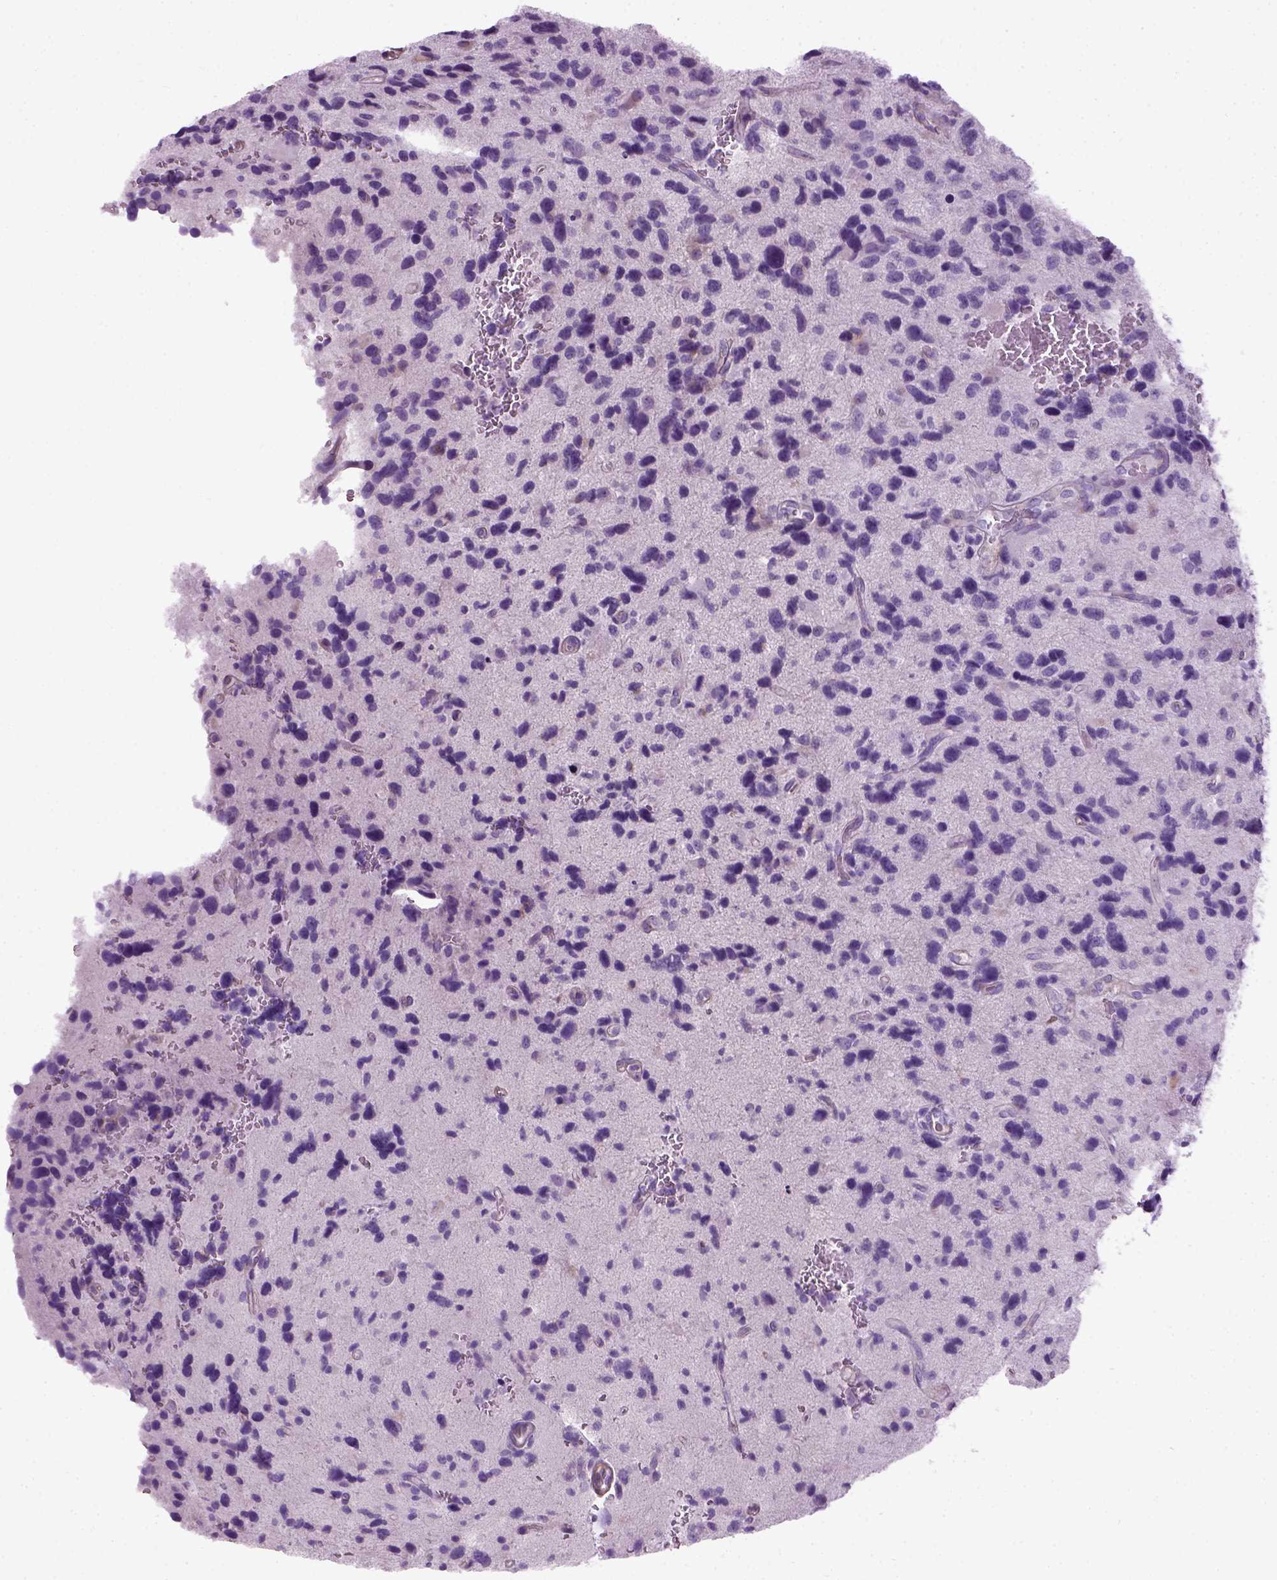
{"staining": {"intensity": "negative", "quantity": "none", "location": "none"}, "tissue": "glioma", "cell_type": "Tumor cells", "image_type": "cancer", "snomed": [{"axis": "morphology", "description": "Glioma, malignant, NOS"}, {"axis": "morphology", "description": "Glioma, malignant, High grade"}, {"axis": "topography", "description": "Brain"}], "caption": "DAB (3,3'-diaminobenzidine) immunohistochemical staining of malignant glioma (high-grade) displays no significant positivity in tumor cells.", "gene": "FAM161A", "patient": {"sex": "female", "age": 71}}